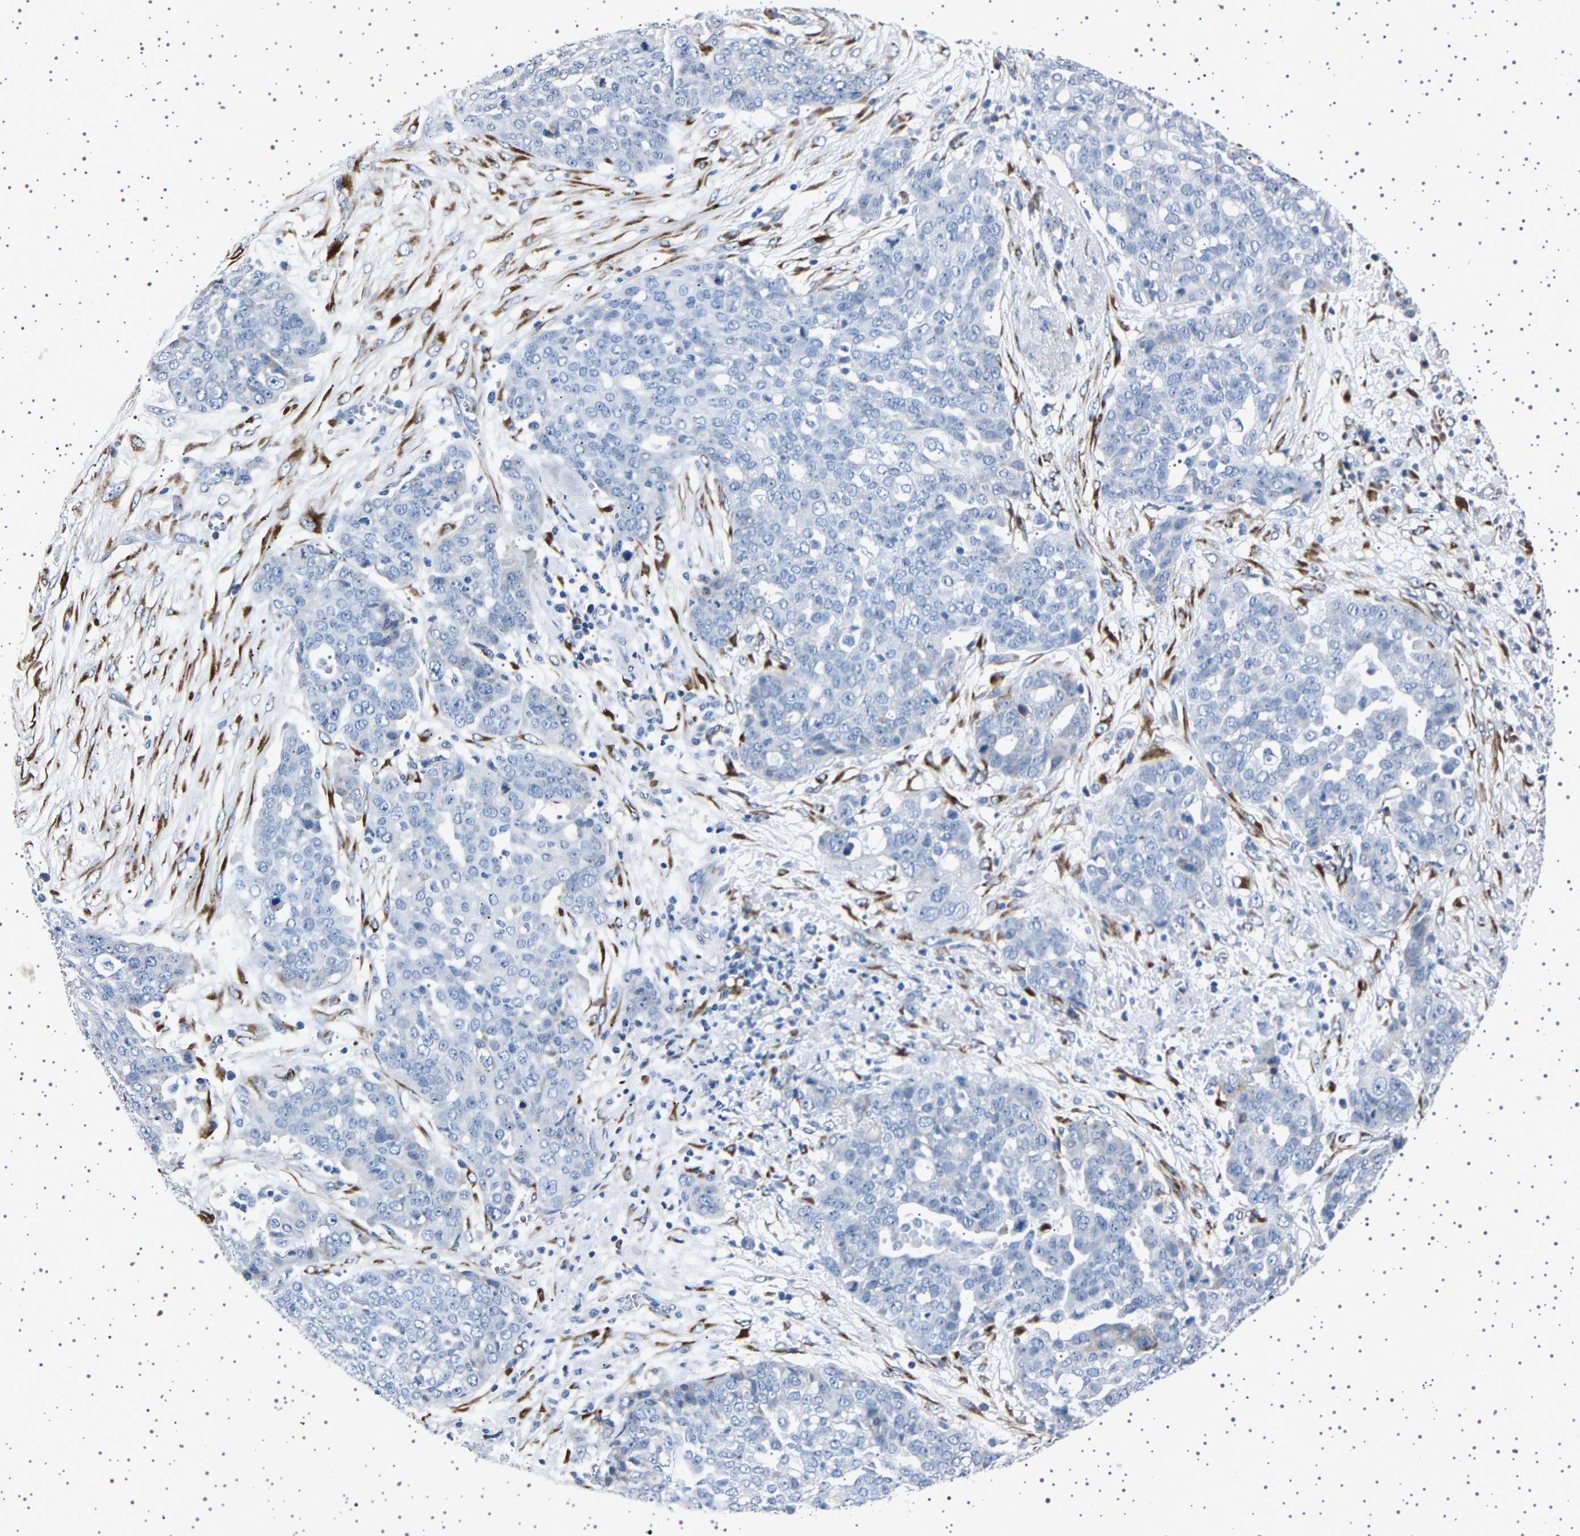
{"staining": {"intensity": "negative", "quantity": "none", "location": "none"}, "tissue": "ovarian cancer", "cell_type": "Tumor cells", "image_type": "cancer", "snomed": [{"axis": "morphology", "description": "Cystadenocarcinoma, serous, NOS"}, {"axis": "topography", "description": "Soft tissue"}, {"axis": "topography", "description": "Ovary"}], "caption": "The immunohistochemistry (IHC) micrograph has no significant expression in tumor cells of ovarian serous cystadenocarcinoma tissue.", "gene": "FTCD", "patient": {"sex": "female", "age": 57}}